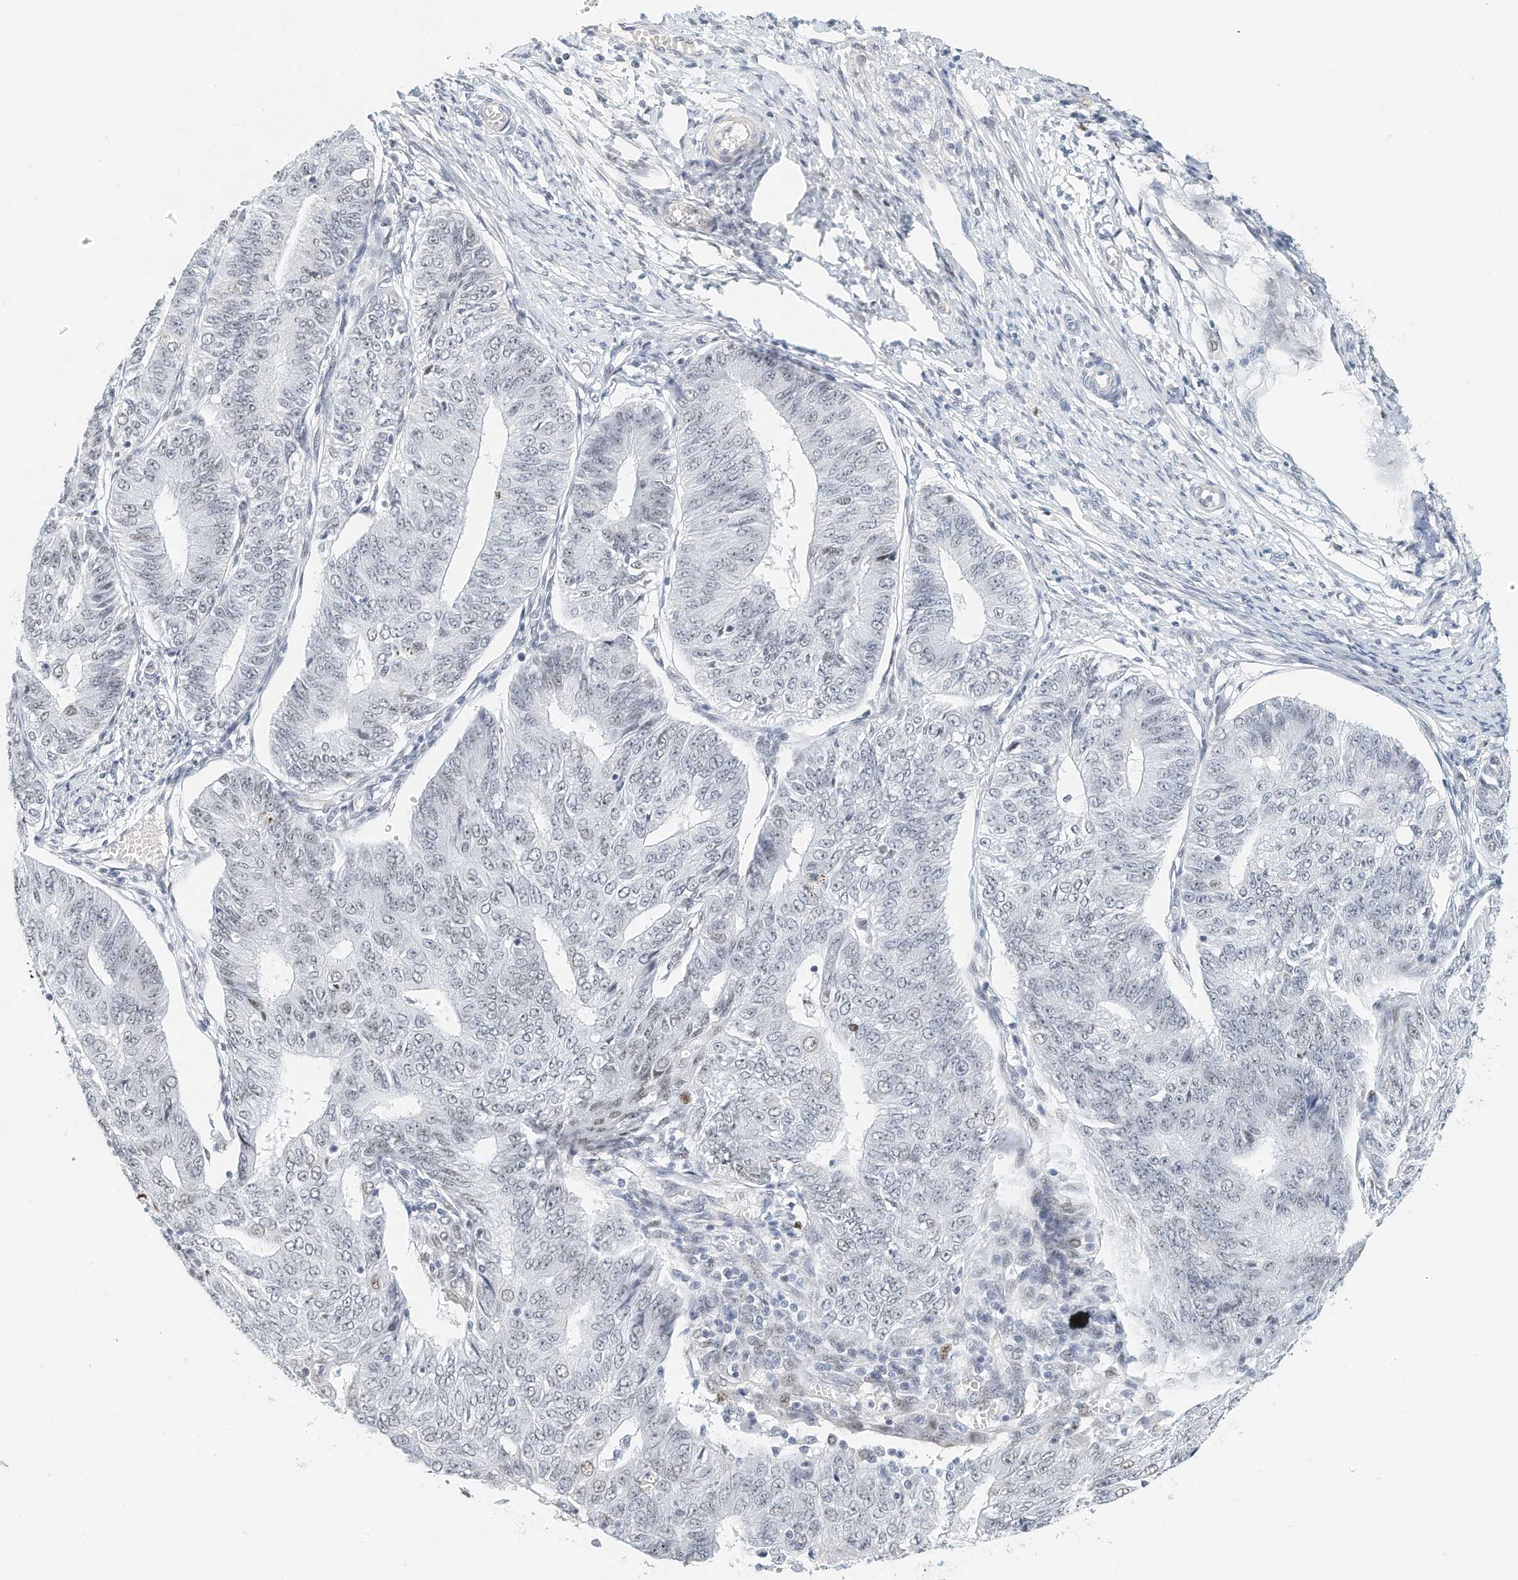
{"staining": {"intensity": "negative", "quantity": "none", "location": "none"}, "tissue": "endometrial cancer", "cell_type": "Tumor cells", "image_type": "cancer", "snomed": [{"axis": "morphology", "description": "Adenocarcinoma, NOS"}, {"axis": "topography", "description": "Endometrium"}], "caption": "Human endometrial cancer (adenocarcinoma) stained for a protein using immunohistochemistry (IHC) reveals no expression in tumor cells.", "gene": "ARHGAP28", "patient": {"sex": "female", "age": 32}}